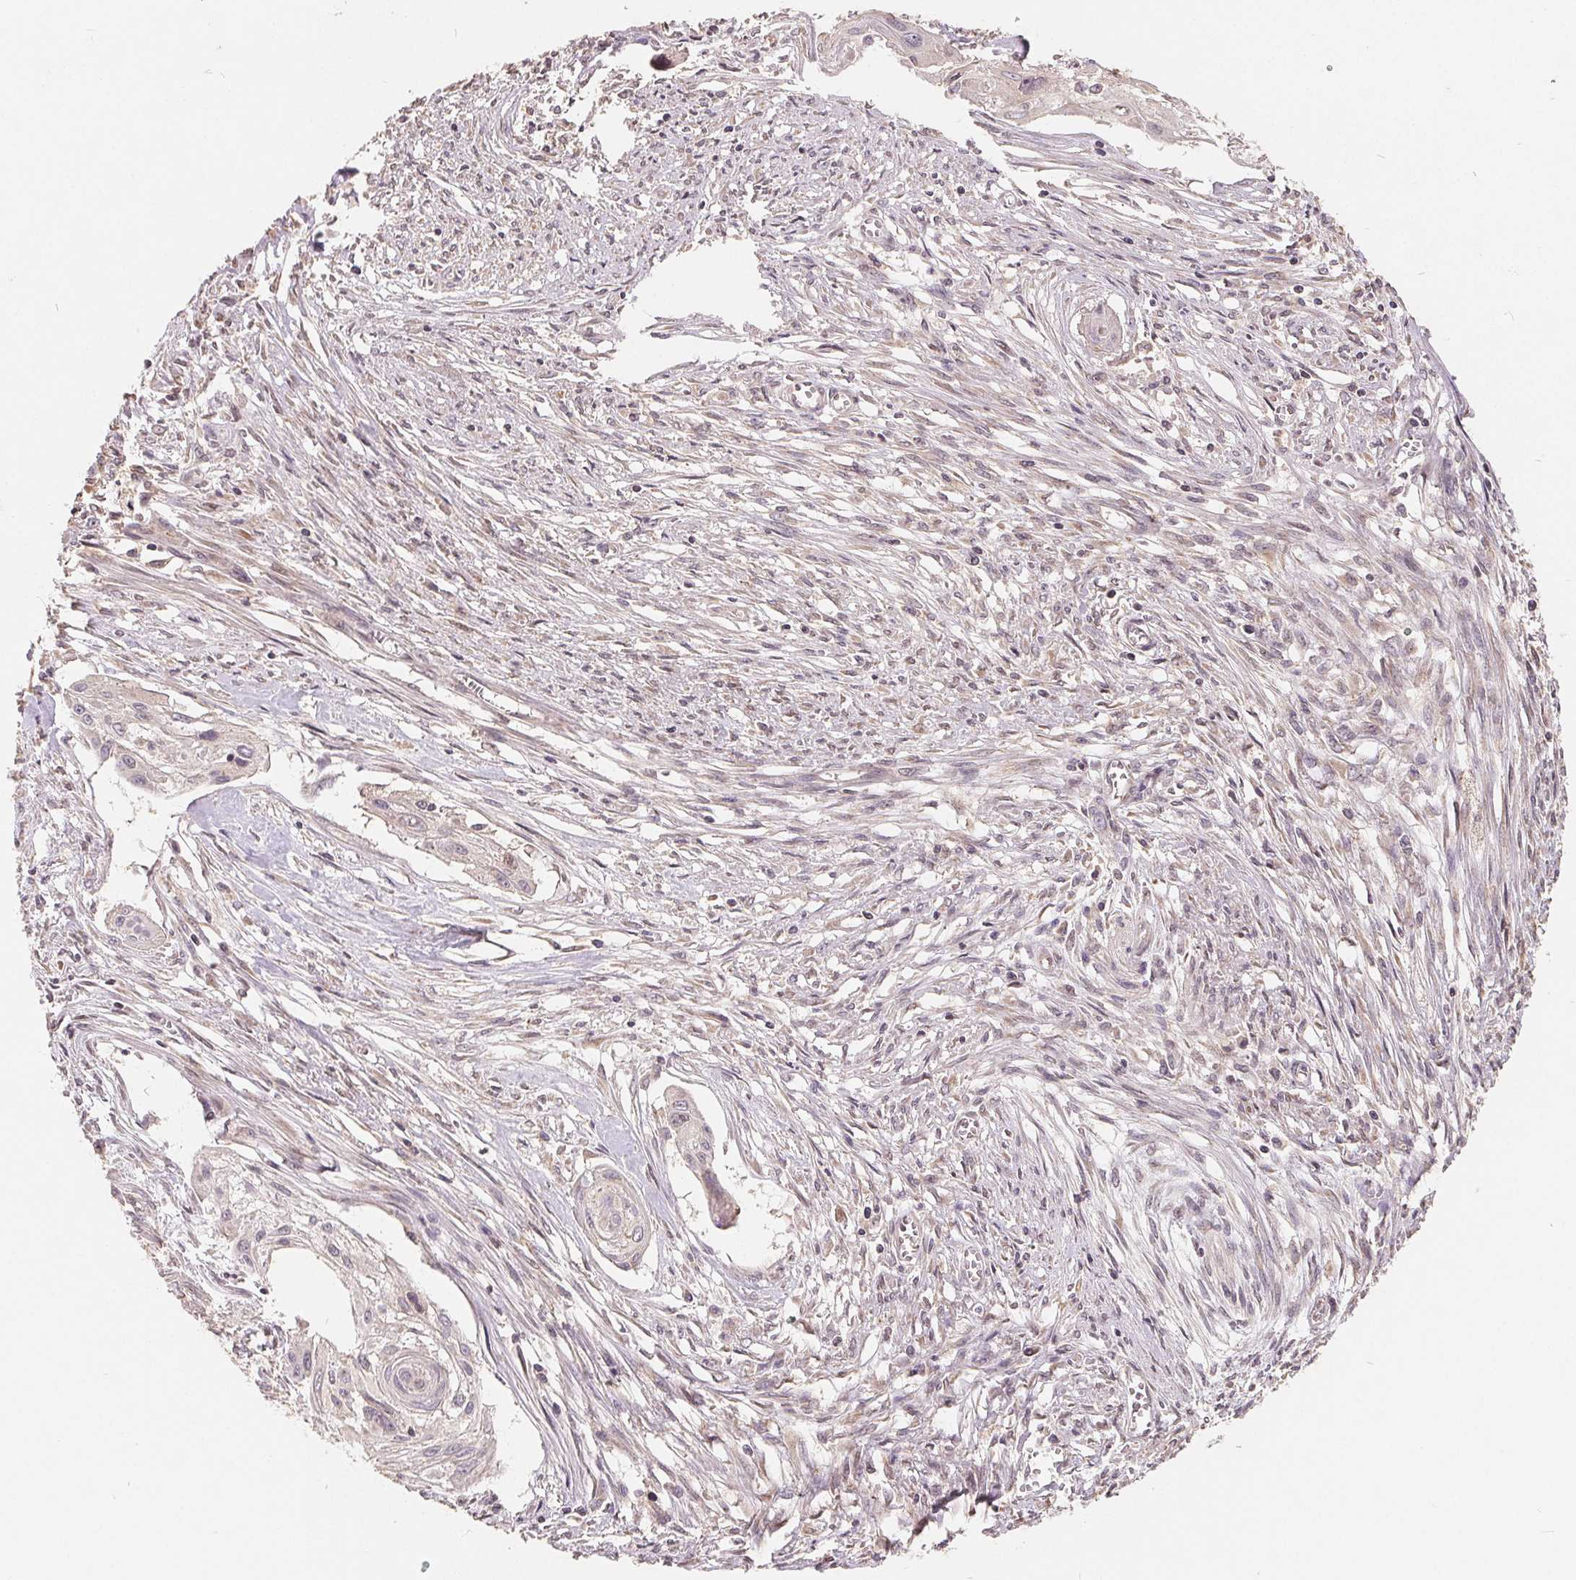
{"staining": {"intensity": "negative", "quantity": "none", "location": "none"}, "tissue": "cervical cancer", "cell_type": "Tumor cells", "image_type": "cancer", "snomed": [{"axis": "morphology", "description": "Squamous cell carcinoma, NOS"}, {"axis": "topography", "description": "Cervix"}], "caption": "Tumor cells are negative for protein expression in human cervical cancer (squamous cell carcinoma).", "gene": "CDIPT", "patient": {"sex": "female", "age": 49}}